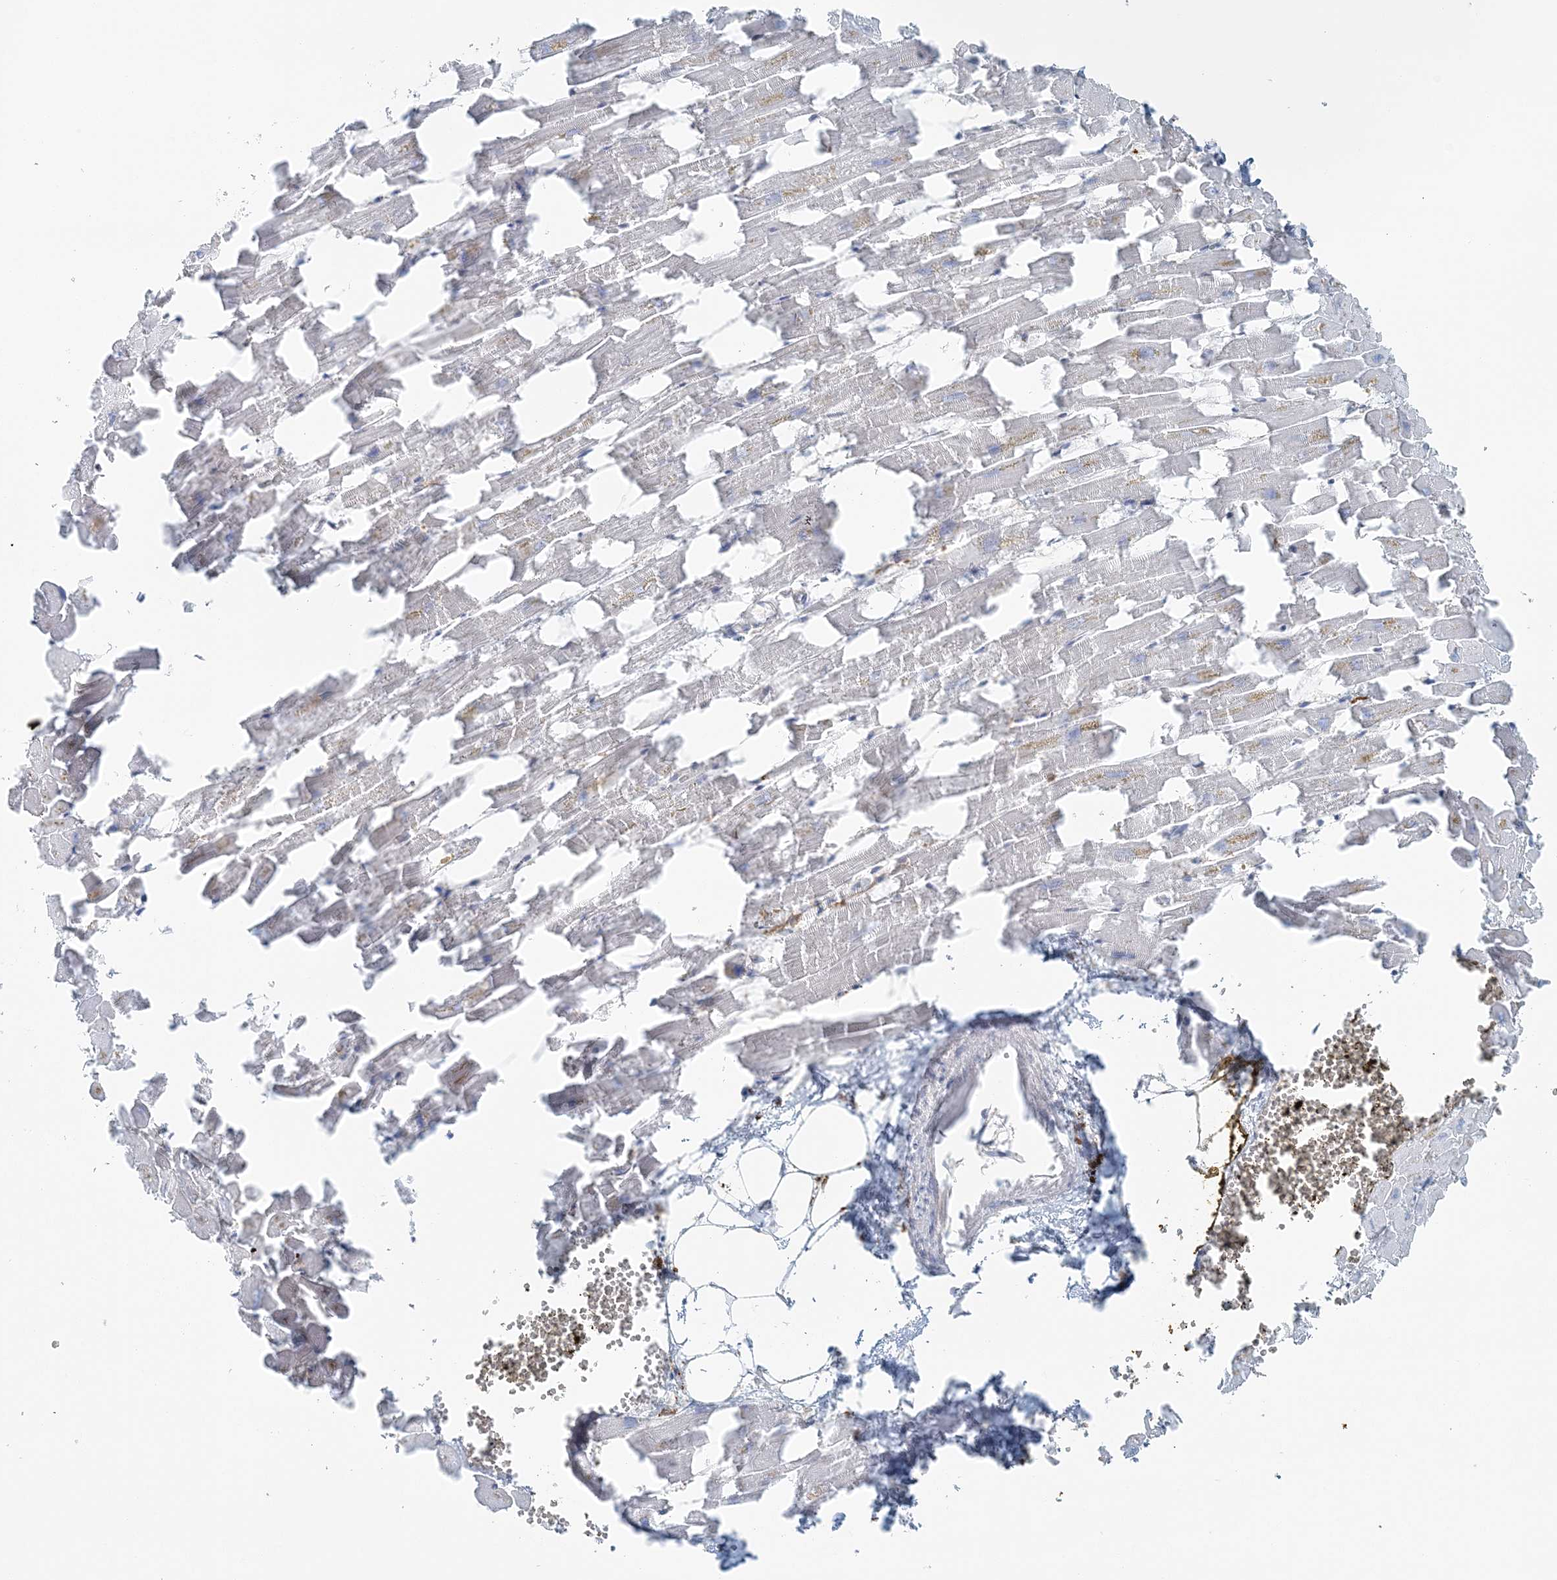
{"staining": {"intensity": "negative", "quantity": "none", "location": "none"}, "tissue": "heart muscle", "cell_type": "Cardiomyocytes", "image_type": "normal", "snomed": [{"axis": "morphology", "description": "Normal tissue, NOS"}, {"axis": "topography", "description": "Heart"}], "caption": "Immunohistochemistry image of normal heart muscle: heart muscle stained with DAB (3,3'-diaminobenzidine) shows no significant protein positivity in cardiomyocytes.", "gene": "SNX2", "patient": {"sex": "female", "age": 64}}